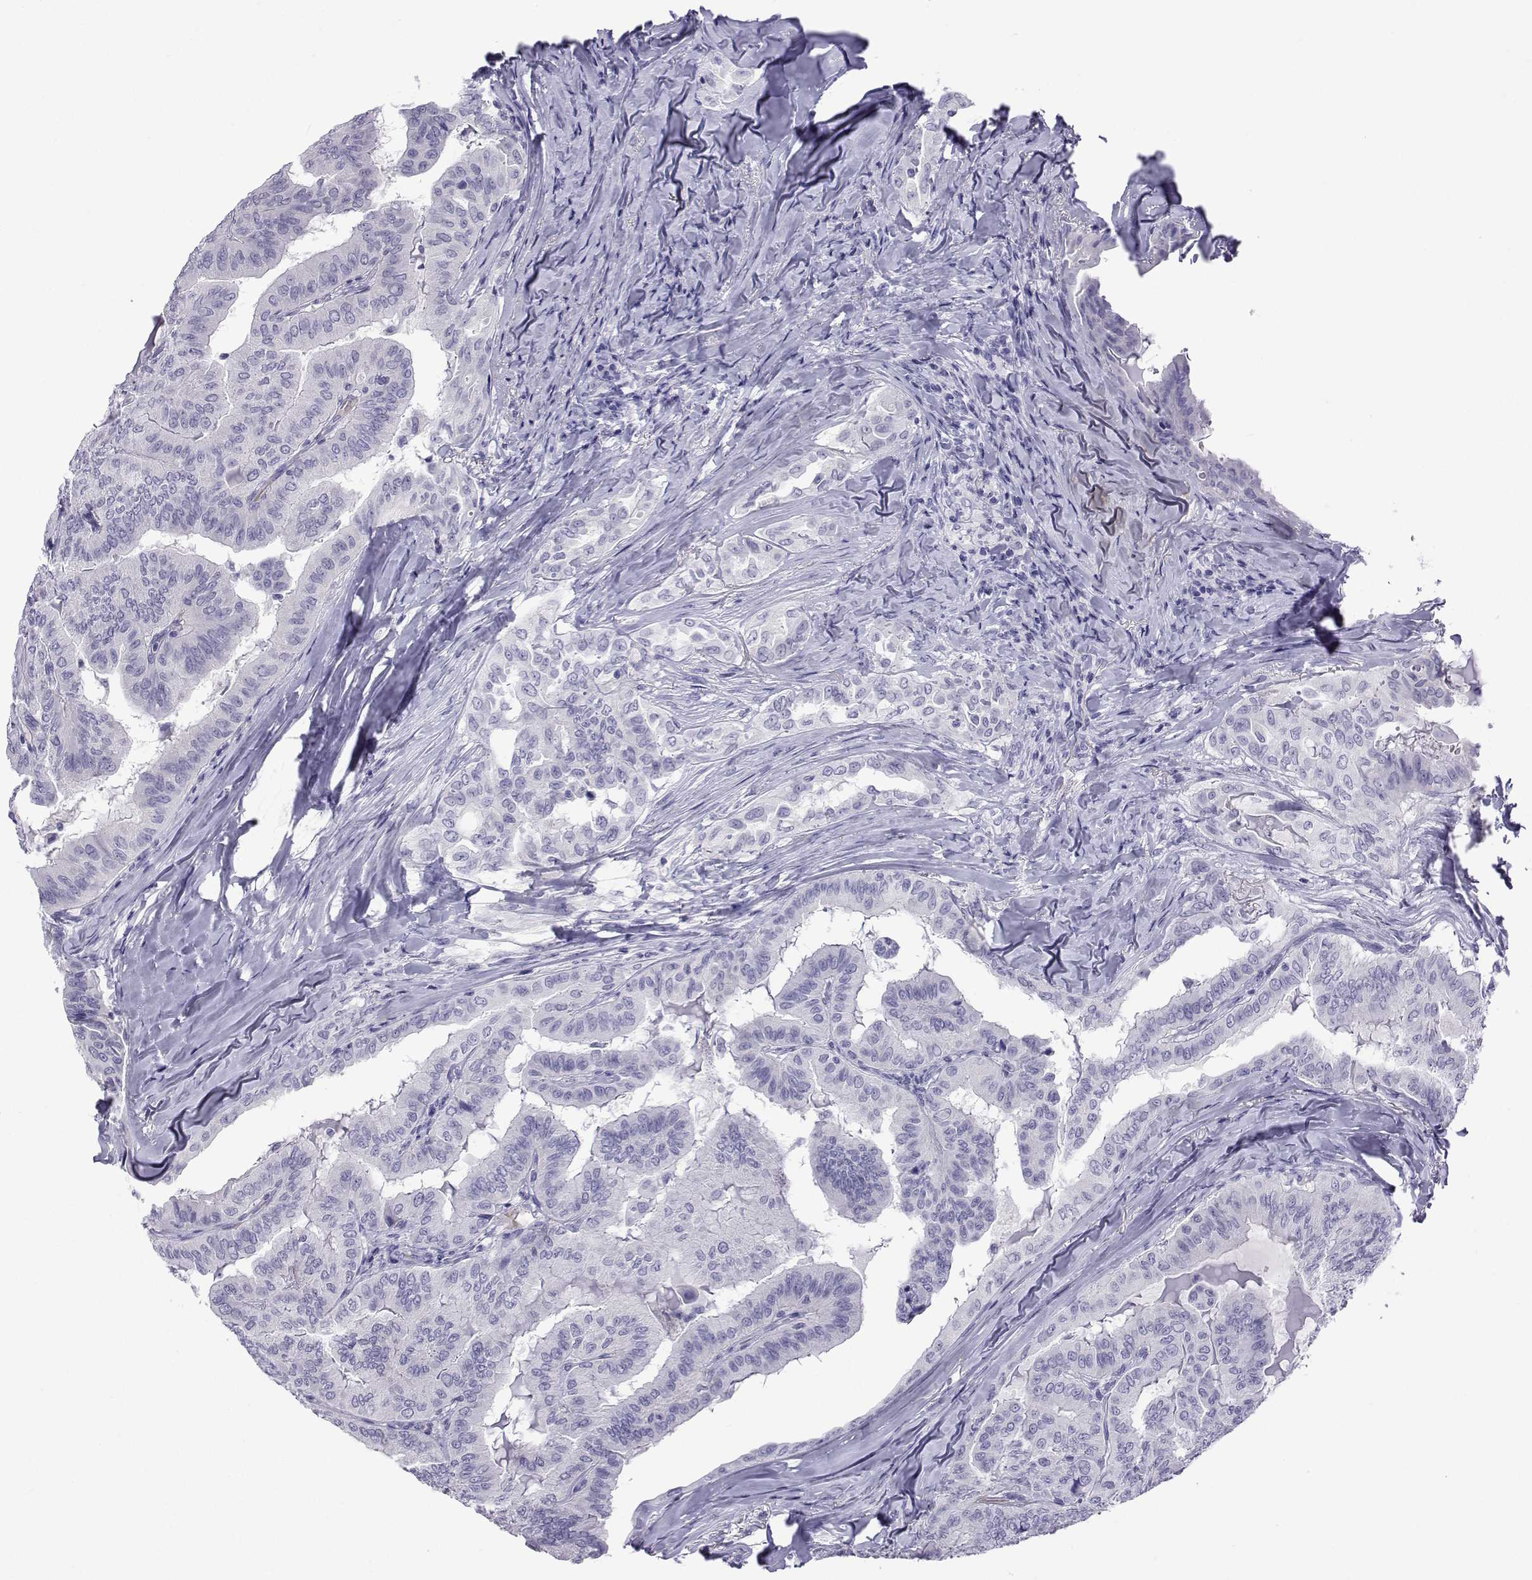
{"staining": {"intensity": "negative", "quantity": "none", "location": "none"}, "tissue": "thyroid cancer", "cell_type": "Tumor cells", "image_type": "cancer", "snomed": [{"axis": "morphology", "description": "Papillary adenocarcinoma, NOS"}, {"axis": "topography", "description": "Thyroid gland"}], "caption": "High magnification brightfield microscopy of thyroid cancer (papillary adenocarcinoma) stained with DAB (3,3'-diaminobenzidine) (brown) and counterstained with hematoxylin (blue): tumor cells show no significant expression.", "gene": "ACTL7A", "patient": {"sex": "female", "age": 68}}